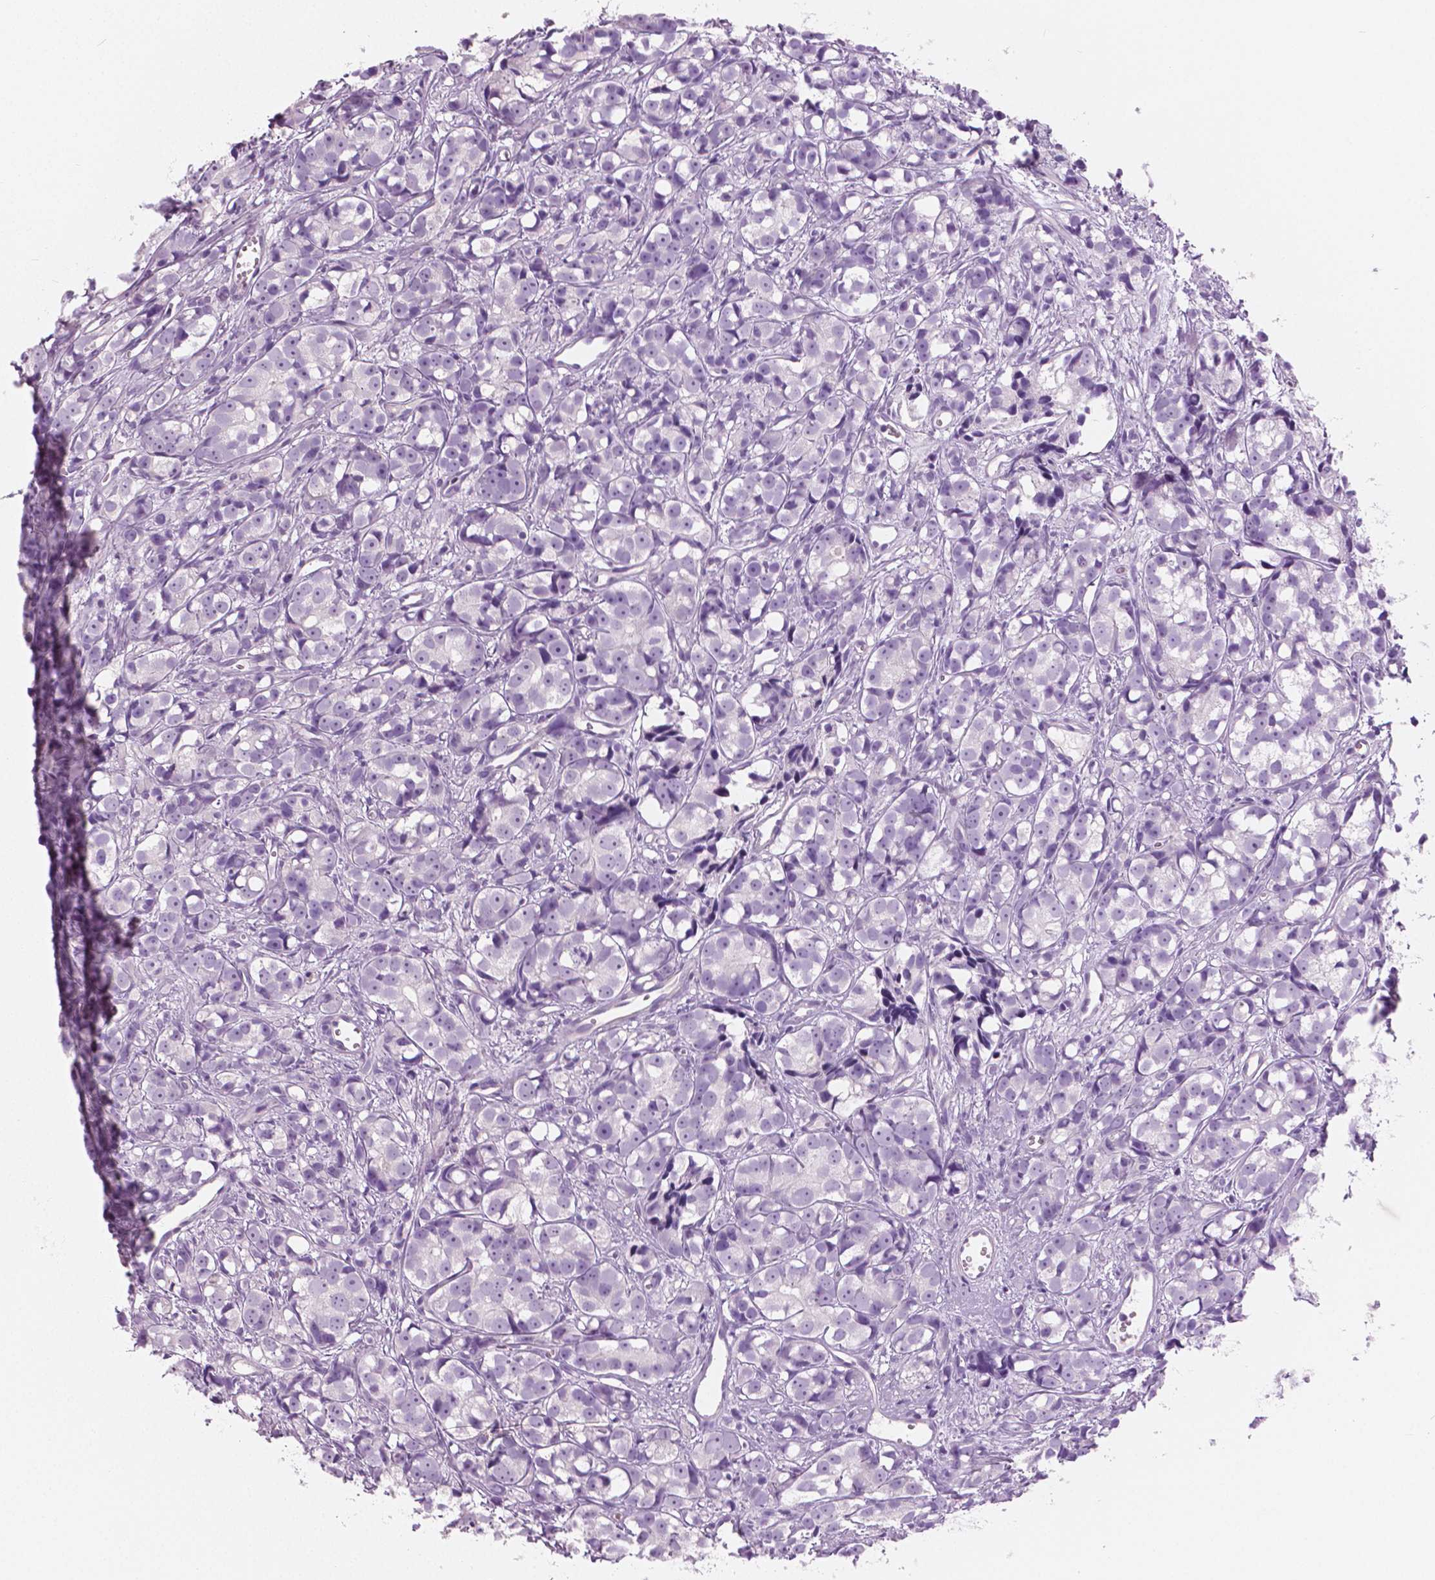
{"staining": {"intensity": "negative", "quantity": "none", "location": "none"}, "tissue": "prostate cancer", "cell_type": "Tumor cells", "image_type": "cancer", "snomed": [{"axis": "morphology", "description": "Adenocarcinoma, High grade"}, {"axis": "topography", "description": "Prostate"}], "caption": "There is no significant expression in tumor cells of prostate cancer.", "gene": "GALM", "patient": {"sex": "male", "age": 77}}